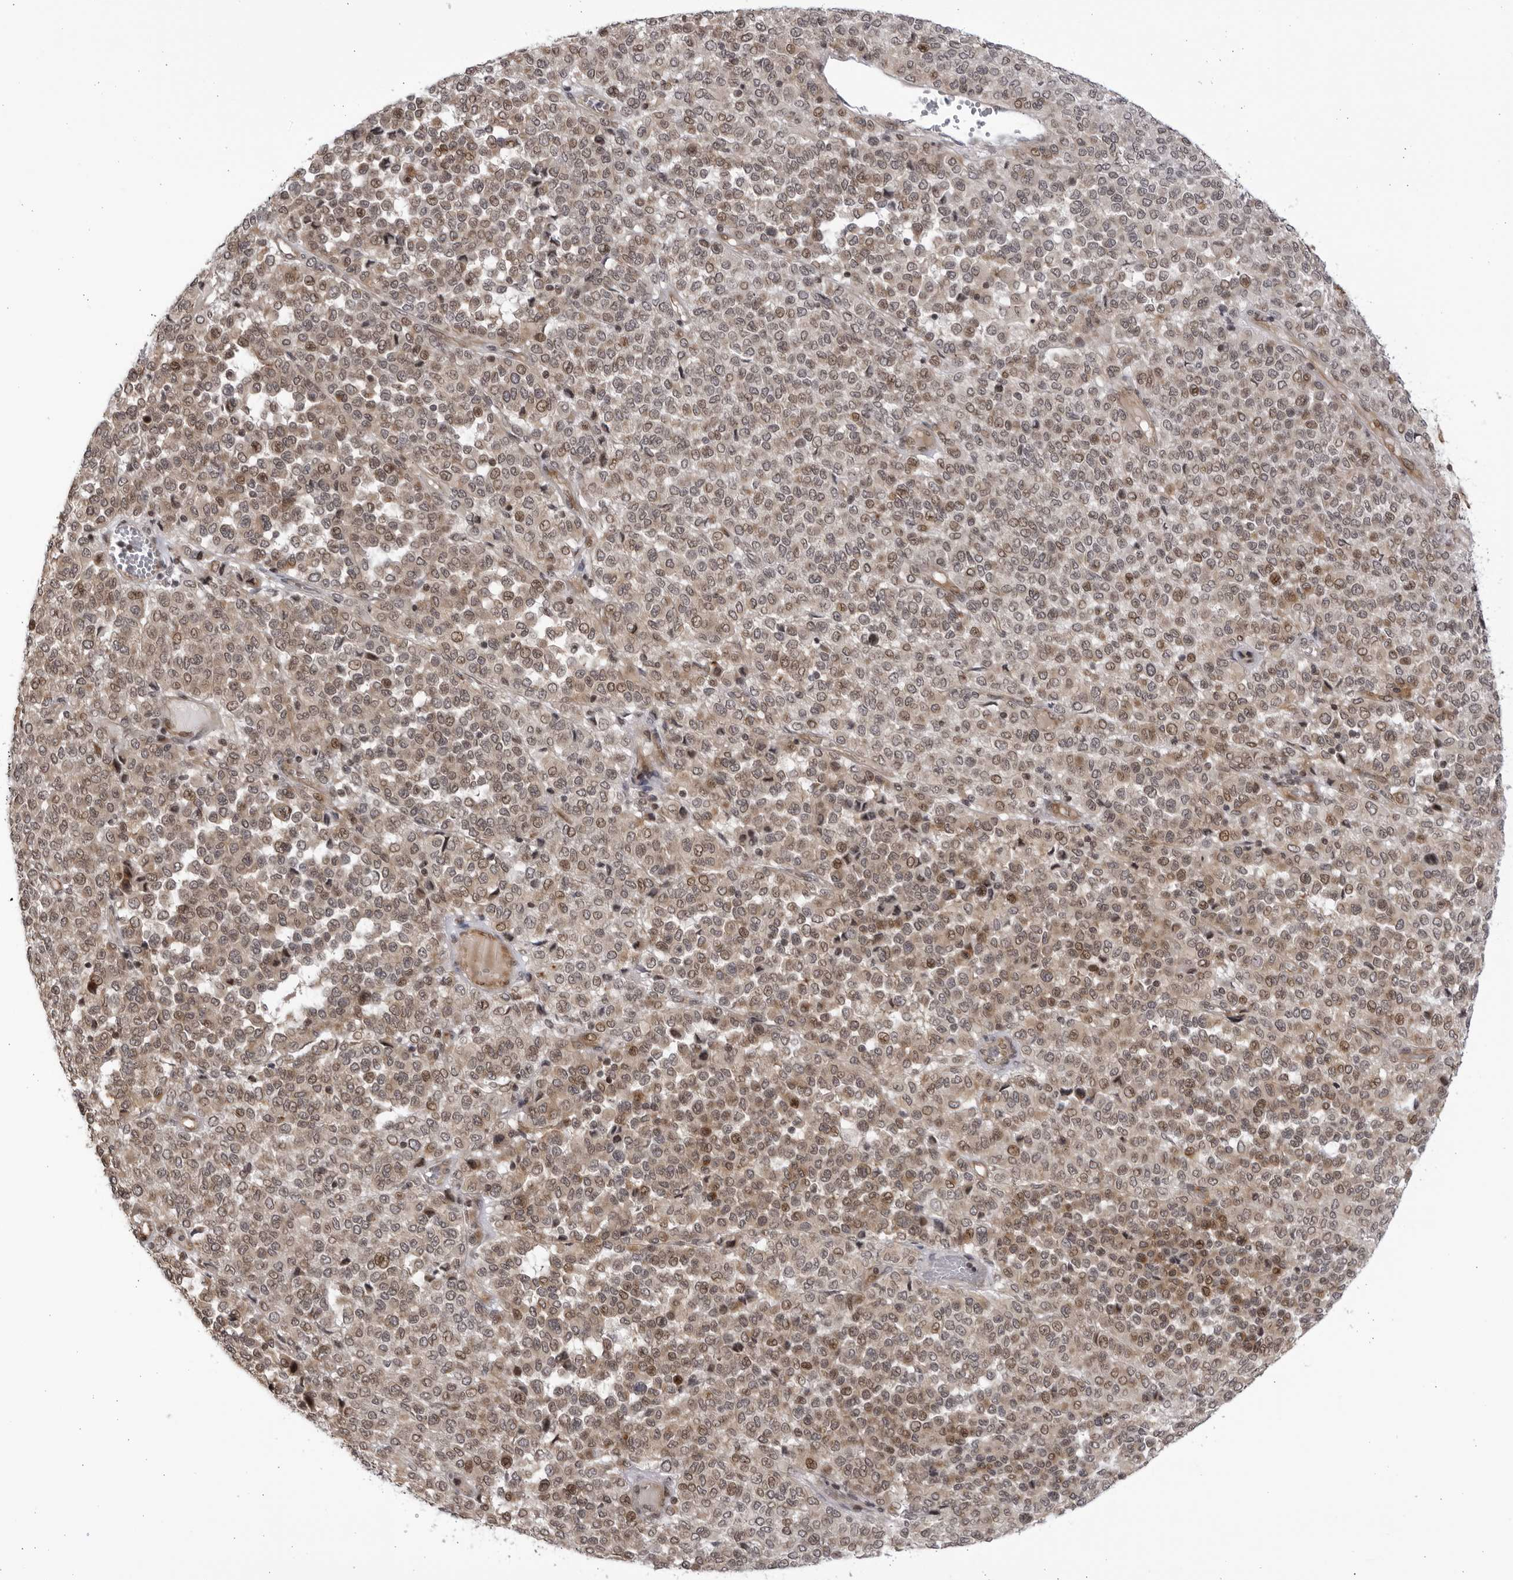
{"staining": {"intensity": "moderate", "quantity": ">75%", "location": "nuclear"}, "tissue": "melanoma", "cell_type": "Tumor cells", "image_type": "cancer", "snomed": [{"axis": "morphology", "description": "Malignant melanoma, Metastatic site"}, {"axis": "topography", "description": "Pancreas"}], "caption": "Immunohistochemistry staining of melanoma, which demonstrates medium levels of moderate nuclear staining in approximately >75% of tumor cells indicating moderate nuclear protein positivity. The staining was performed using DAB (brown) for protein detection and nuclei were counterstained in hematoxylin (blue).", "gene": "CNBD1", "patient": {"sex": "female", "age": 30}}